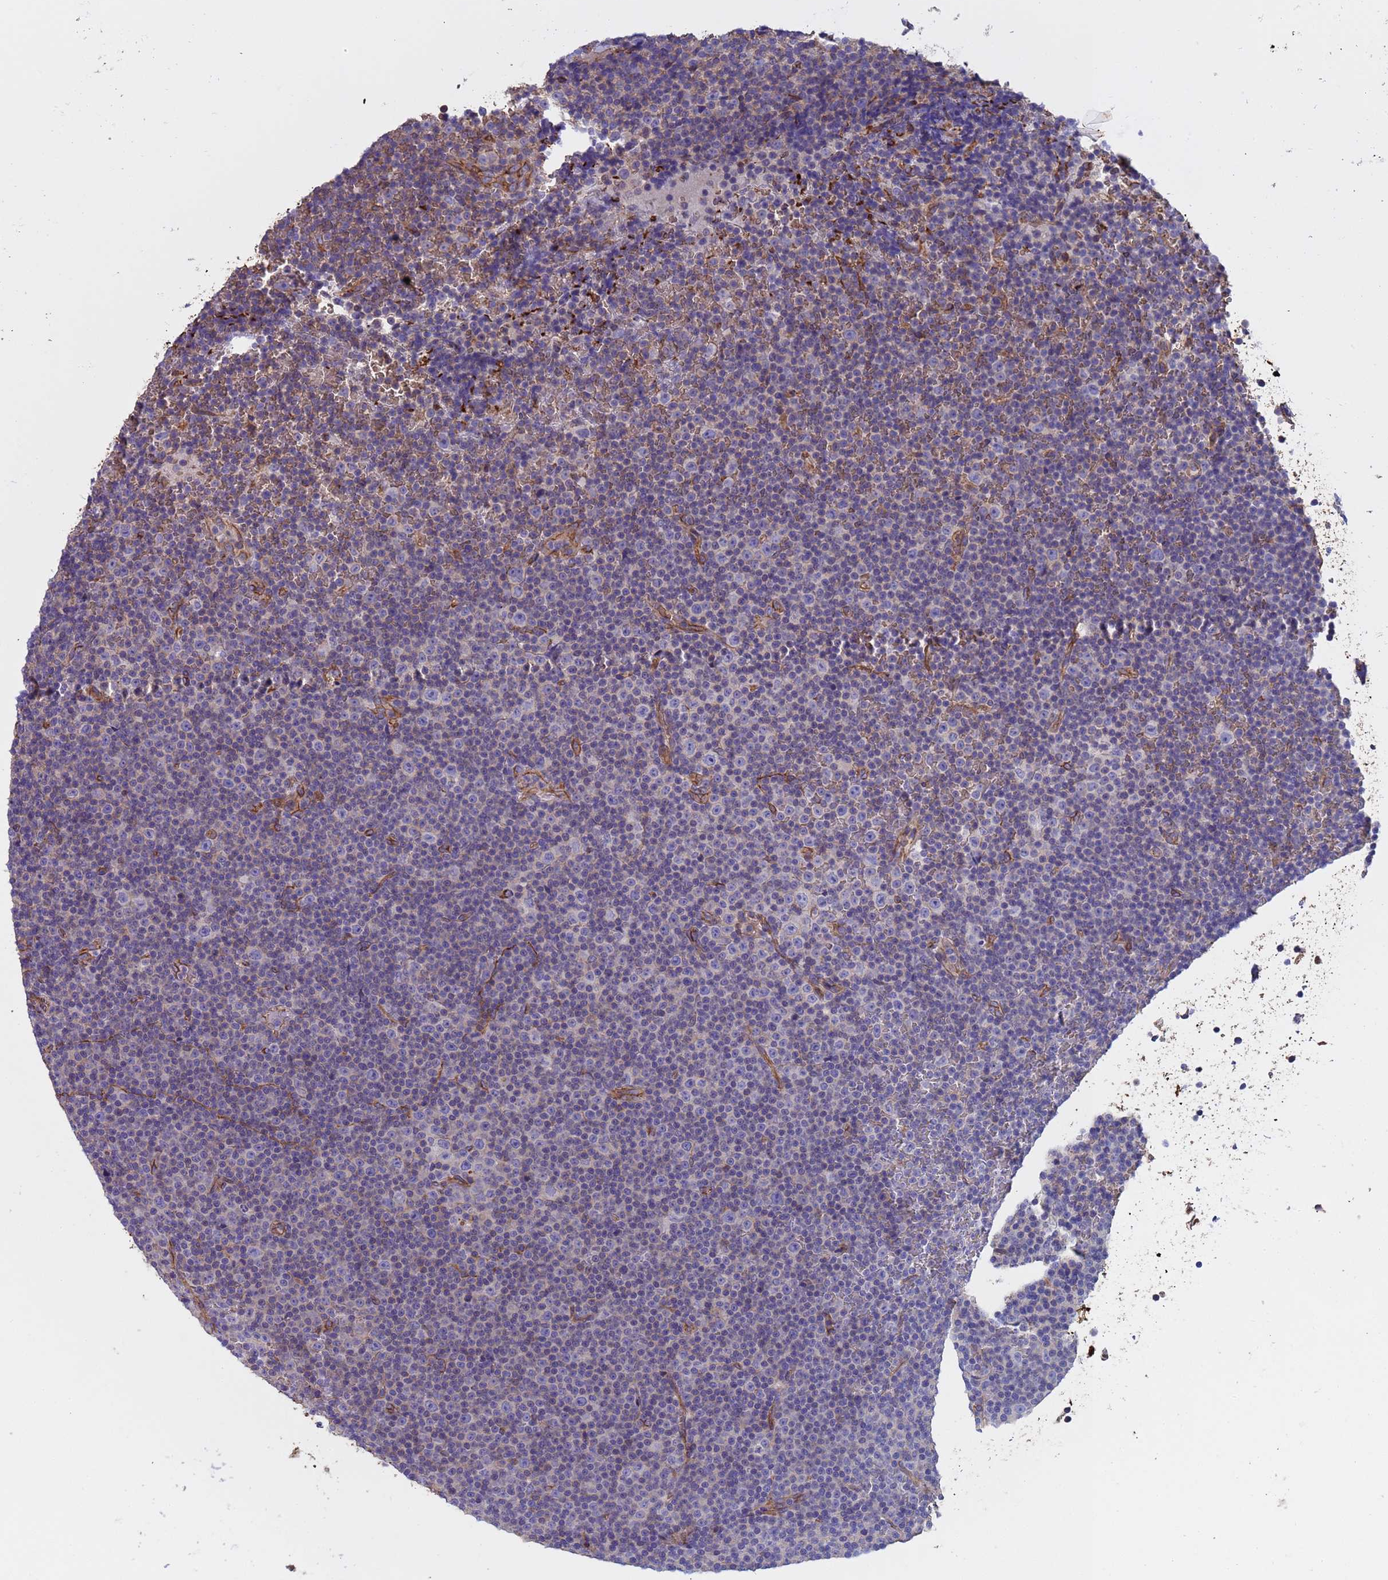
{"staining": {"intensity": "negative", "quantity": "none", "location": "none"}, "tissue": "lymphoma", "cell_type": "Tumor cells", "image_type": "cancer", "snomed": [{"axis": "morphology", "description": "Malignant lymphoma, non-Hodgkin's type, Low grade"}, {"axis": "topography", "description": "Lymph node"}], "caption": "IHC image of human lymphoma stained for a protein (brown), which shows no staining in tumor cells.", "gene": "ZNF248", "patient": {"sex": "female", "age": 67}}